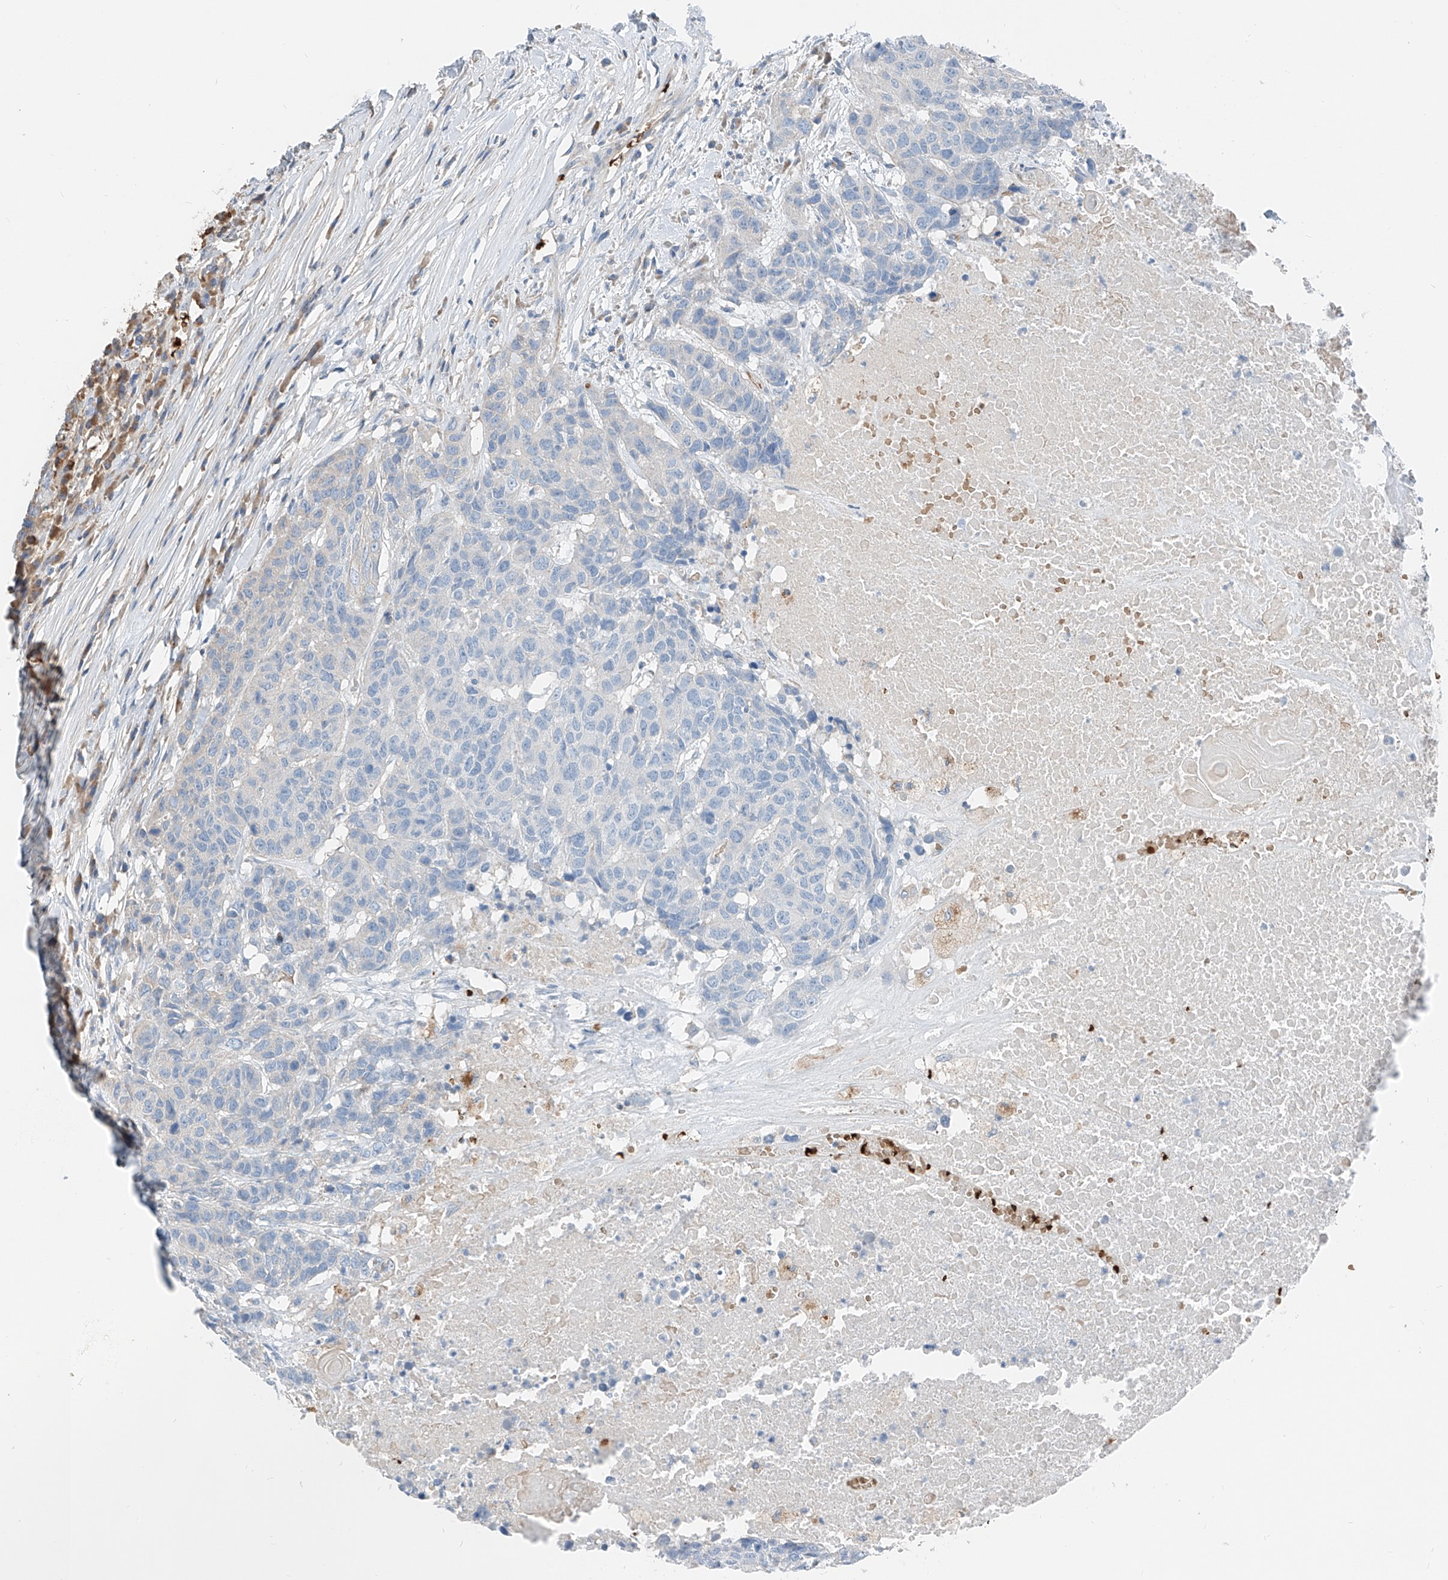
{"staining": {"intensity": "negative", "quantity": "none", "location": "none"}, "tissue": "head and neck cancer", "cell_type": "Tumor cells", "image_type": "cancer", "snomed": [{"axis": "morphology", "description": "Squamous cell carcinoma, NOS"}, {"axis": "topography", "description": "Head-Neck"}], "caption": "Head and neck squamous cell carcinoma was stained to show a protein in brown. There is no significant expression in tumor cells.", "gene": "PRSS23", "patient": {"sex": "male", "age": 66}}